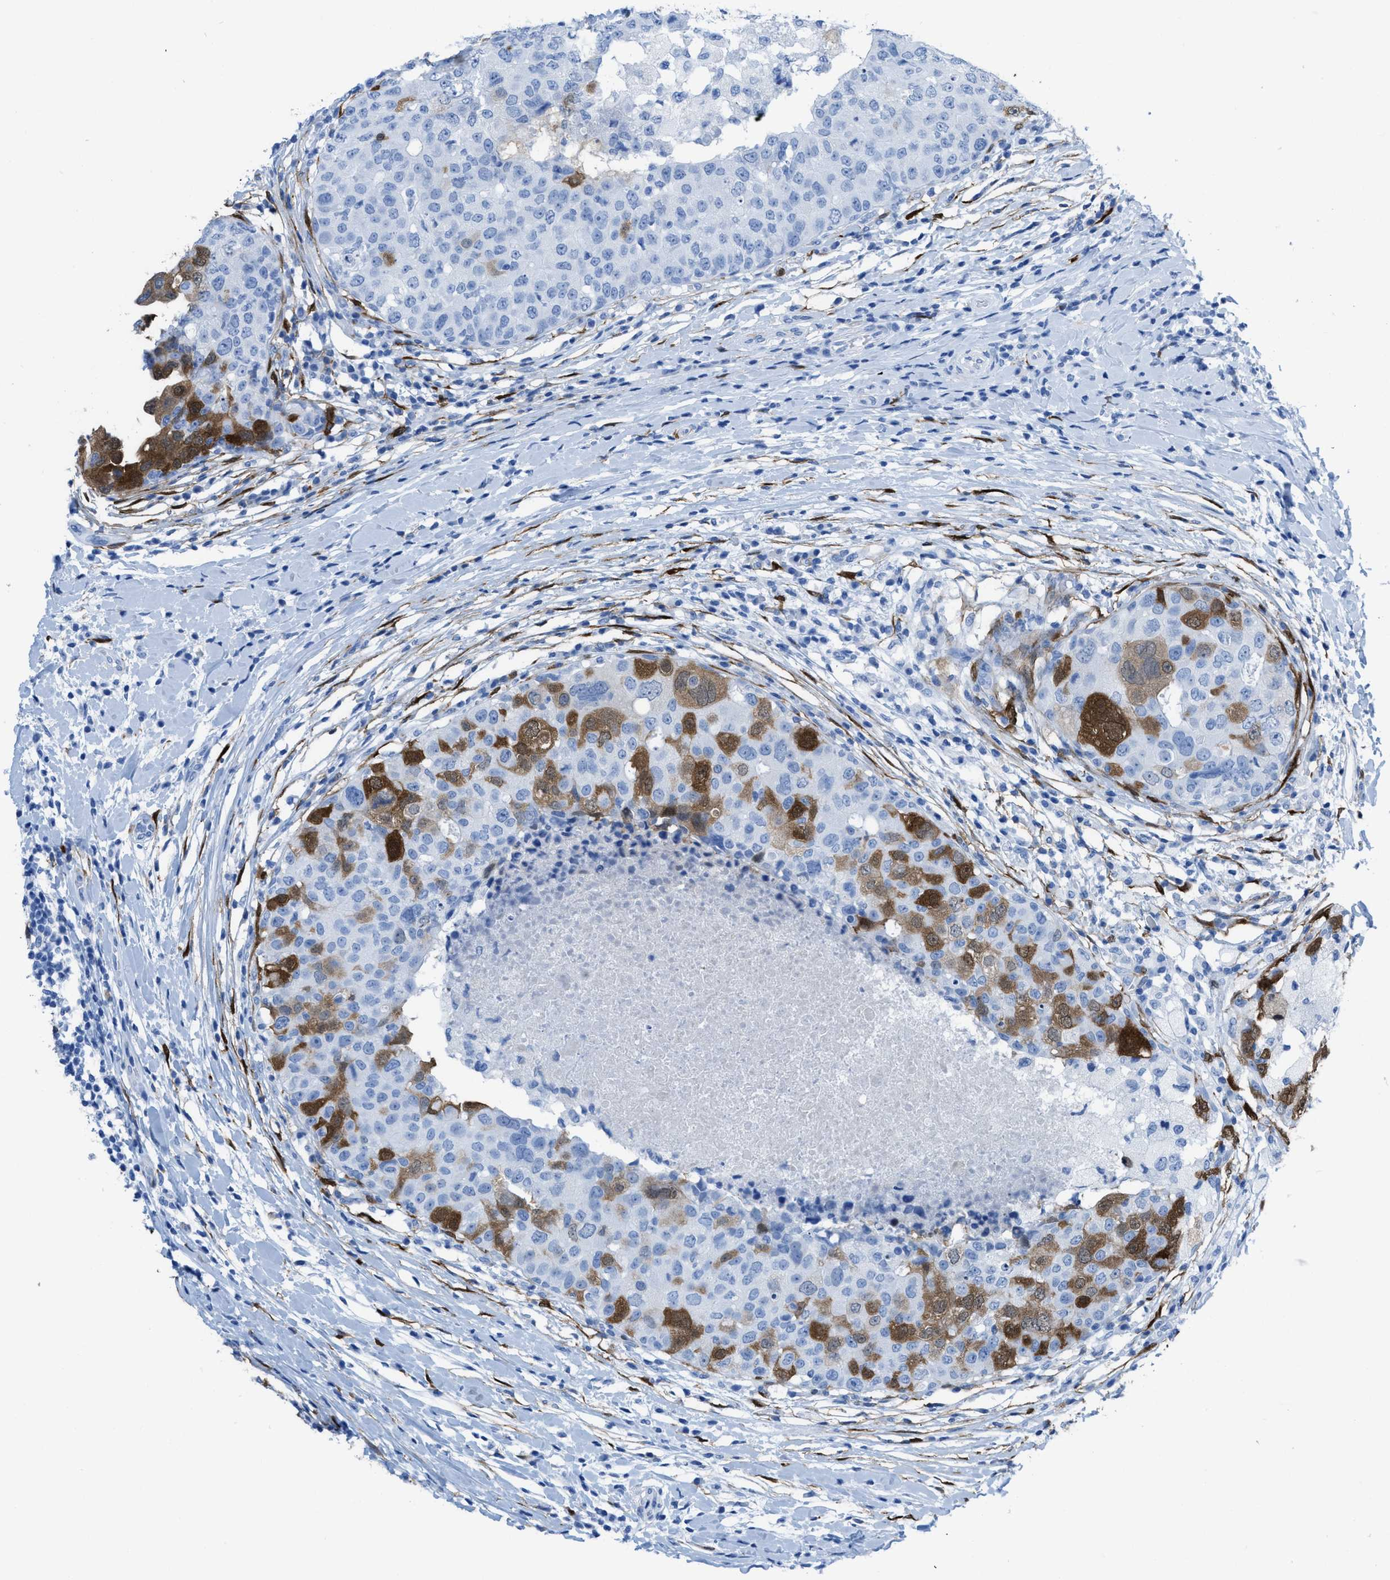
{"staining": {"intensity": "moderate", "quantity": "25%-75%", "location": "cytoplasmic/membranous,nuclear"}, "tissue": "breast cancer", "cell_type": "Tumor cells", "image_type": "cancer", "snomed": [{"axis": "morphology", "description": "Duct carcinoma"}, {"axis": "topography", "description": "Breast"}], "caption": "Breast cancer (infiltrating ductal carcinoma) stained with a protein marker demonstrates moderate staining in tumor cells.", "gene": "CDKN2A", "patient": {"sex": "female", "age": 27}}